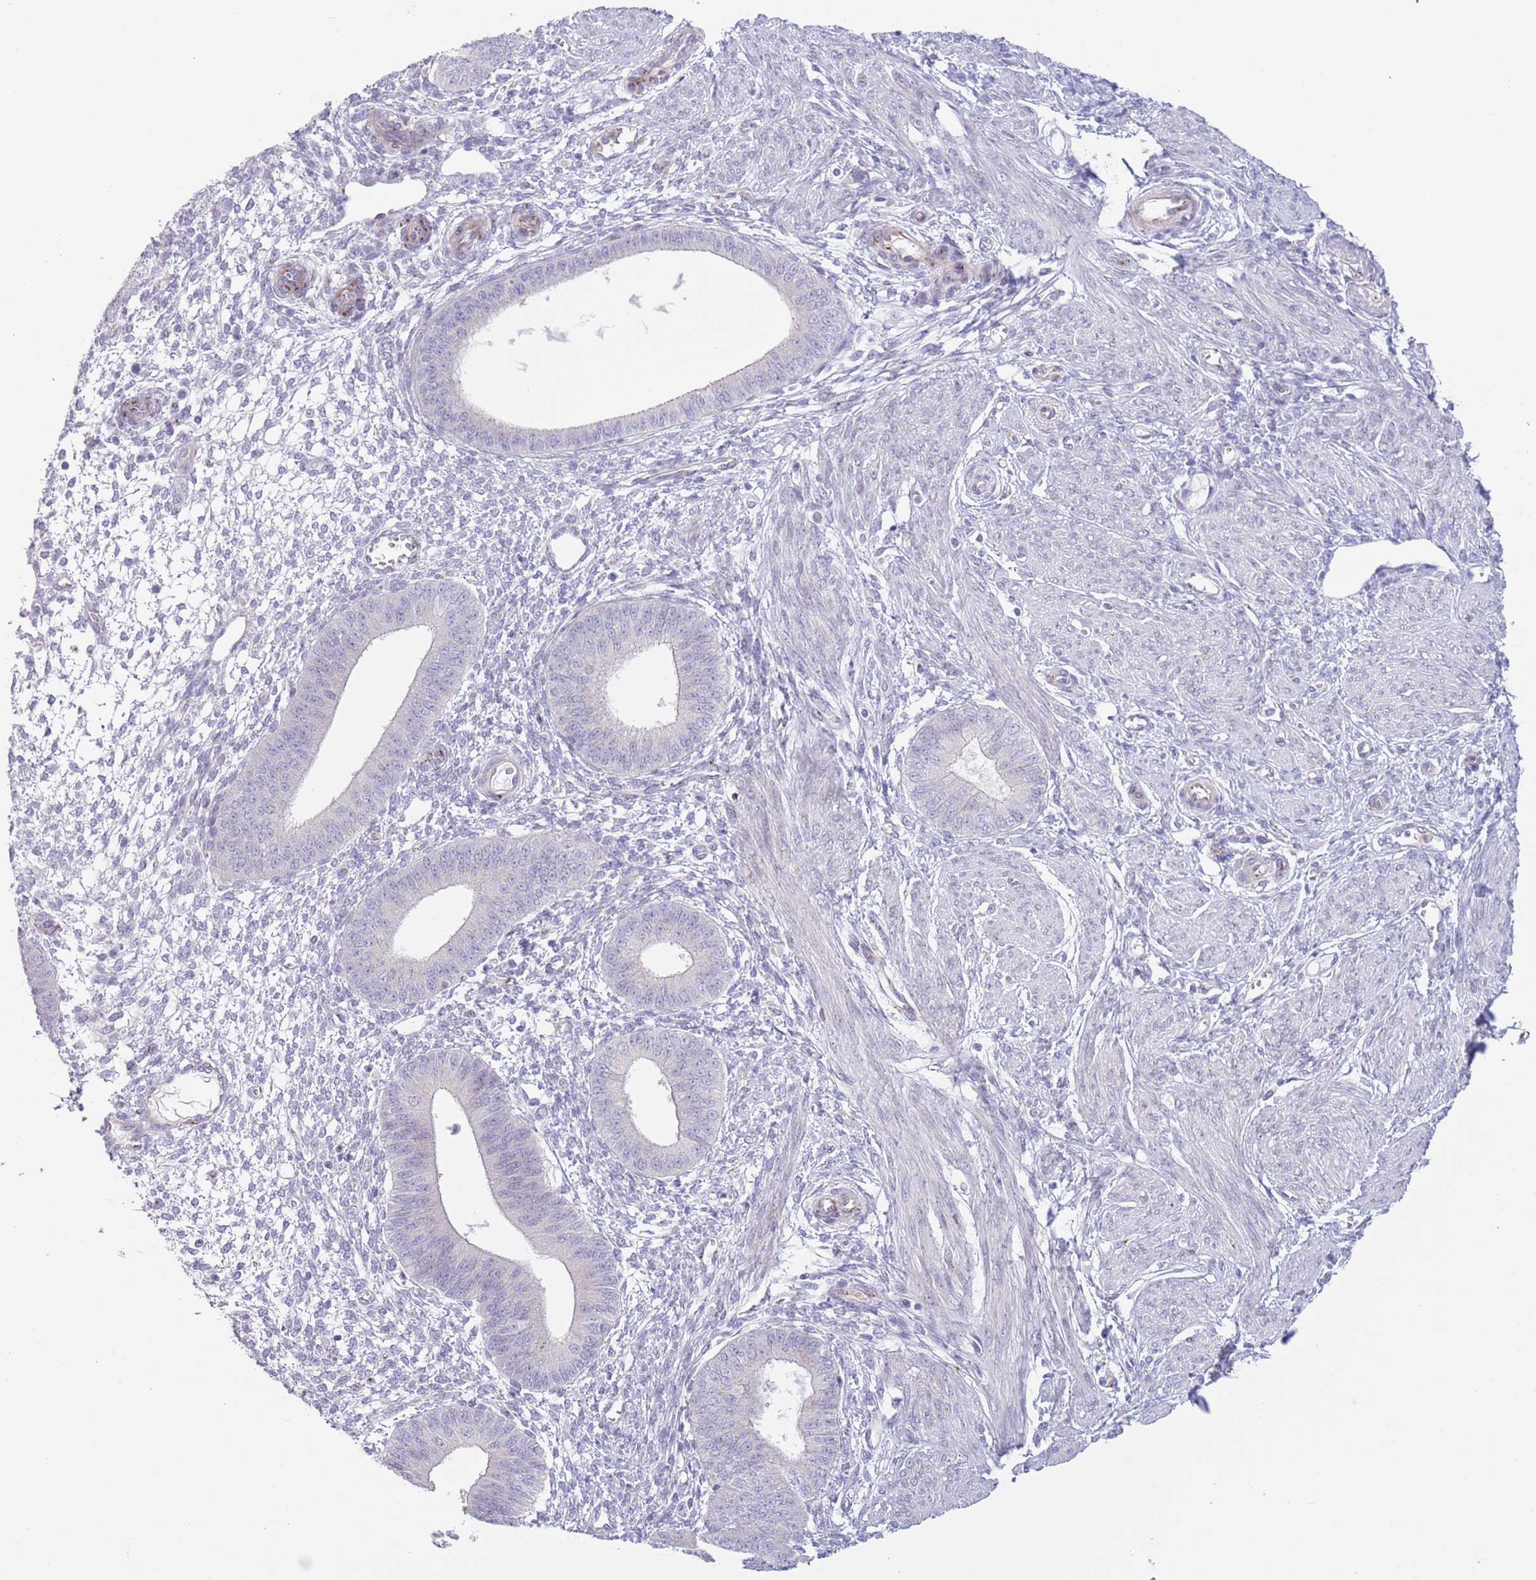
{"staining": {"intensity": "negative", "quantity": "none", "location": "none"}, "tissue": "endometrium", "cell_type": "Cells in endometrial stroma", "image_type": "normal", "snomed": [{"axis": "morphology", "description": "Normal tissue, NOS"}, {"axis": "topography", "description": "Endometrium"}], "caption": "Immunohistochemistry histopathology image of unremarkable endometrium: endometrium stained with DAB (3,3'-diaminobenzidine) demonstrates no significant protein expression in cells in endometrial stroma. Nuclei are stained in blue.", "gene": "C20orf96", "patient": {"sex": "female", "age": 49}}